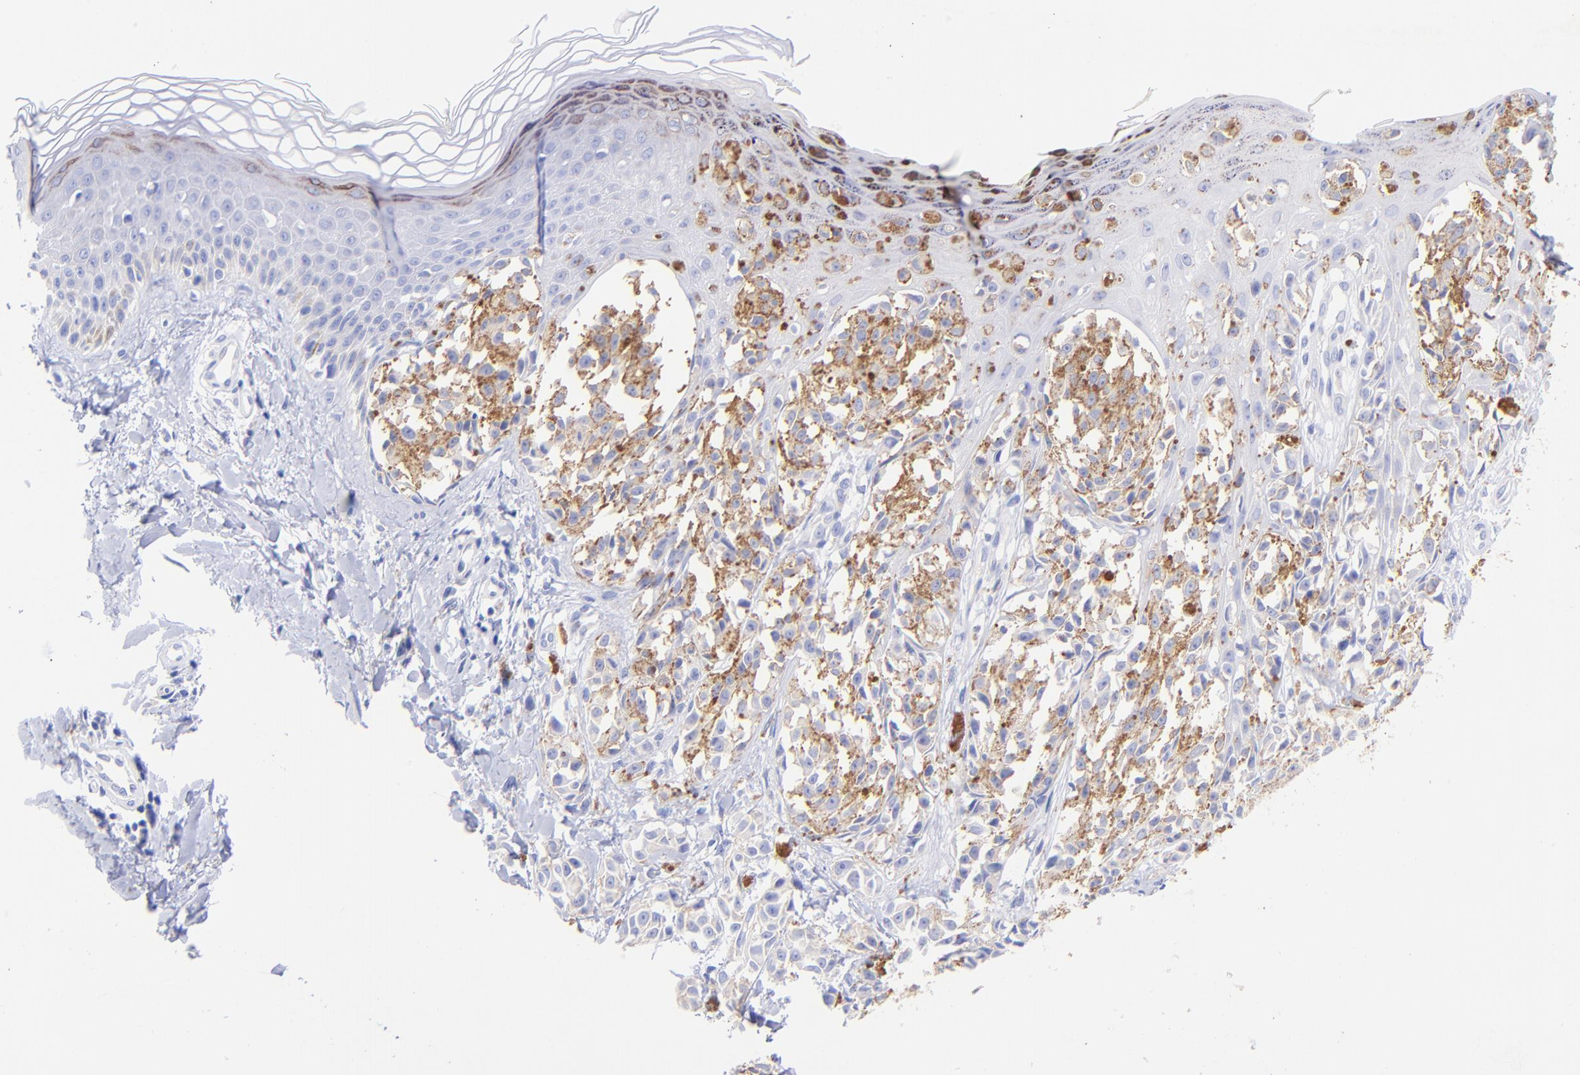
{"staining": {"intensity": "moderate", "quantity": "25%-75%", "location": "cytoplasmic/membranous"}, "tissue": "melanoma", "cell_type": "Tumor cells", "image_type": "cancer", "snomed": [{"axis": "morphology", "description": "Malignant melanoma, NOS"}, {"axis": "topography", "description": "Skin"}], "caption": "Moderate cytoplasmic/membranous positivity for a protein is present in approximately 25%-75% of tumor cells of malignant melanoma using immunohistochemistry.", "gene": "GPHN", "patient": {"sex": "female", "age": 38}}